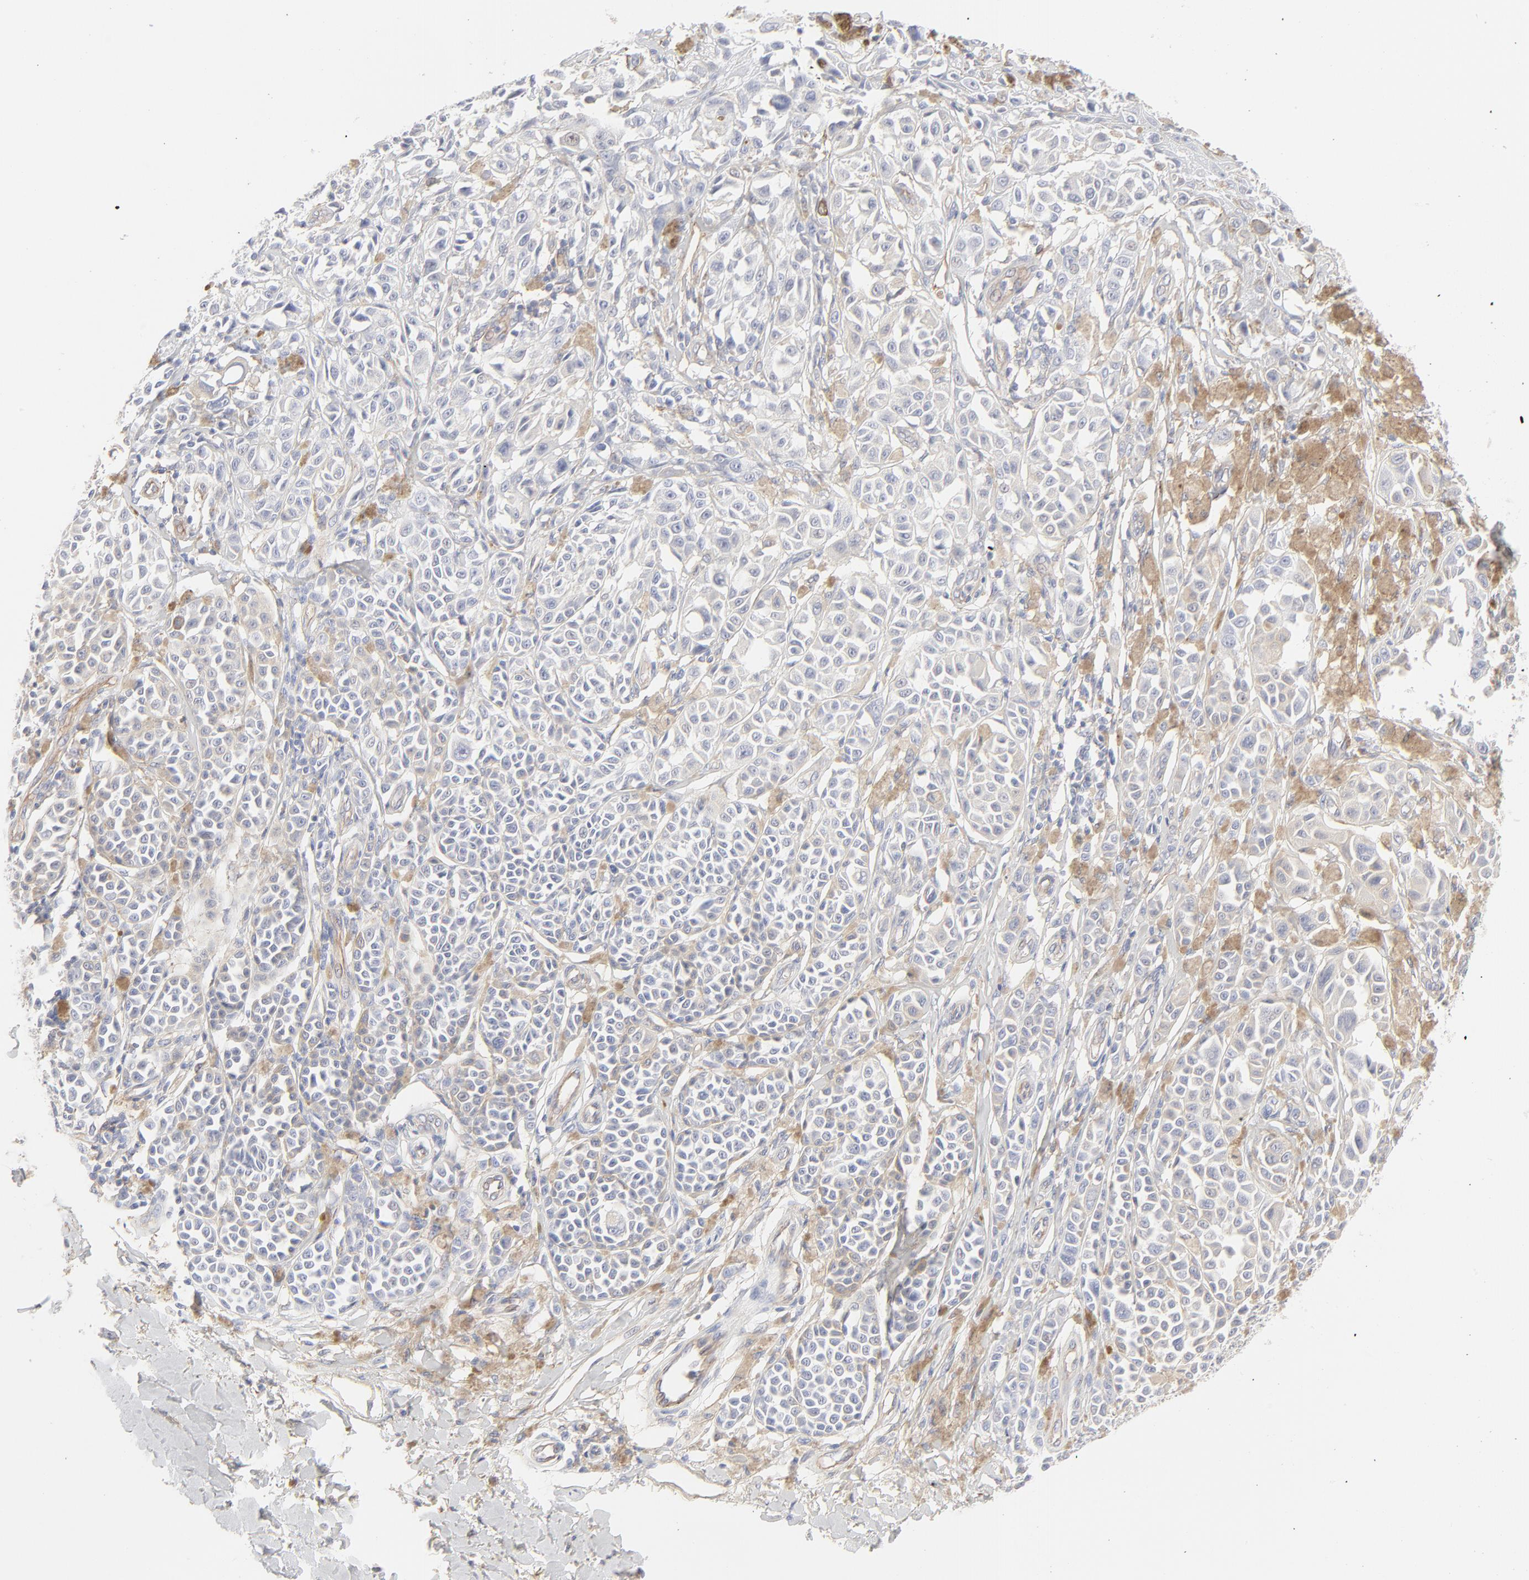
{"staining": {"intensity": "negative", "quantity": "none", "location": "none"}, "tissue": "melanoma", "cell_type": "Tumor cells", "image_type": "cancer", "snomed": [{"axis": "morphology", "description": "Malignant melanoma, NOS"}, {"axis": "topography", "description": "Skin"}], "caption": "The immunohistochemistry (IHC) photomicrograph has no significant staining in tumor cells of malignant melanoma tissue. Nuclei are stained in blue.", "gene": "ITGA5", "patient": {"sex": "female", "age": 38}}